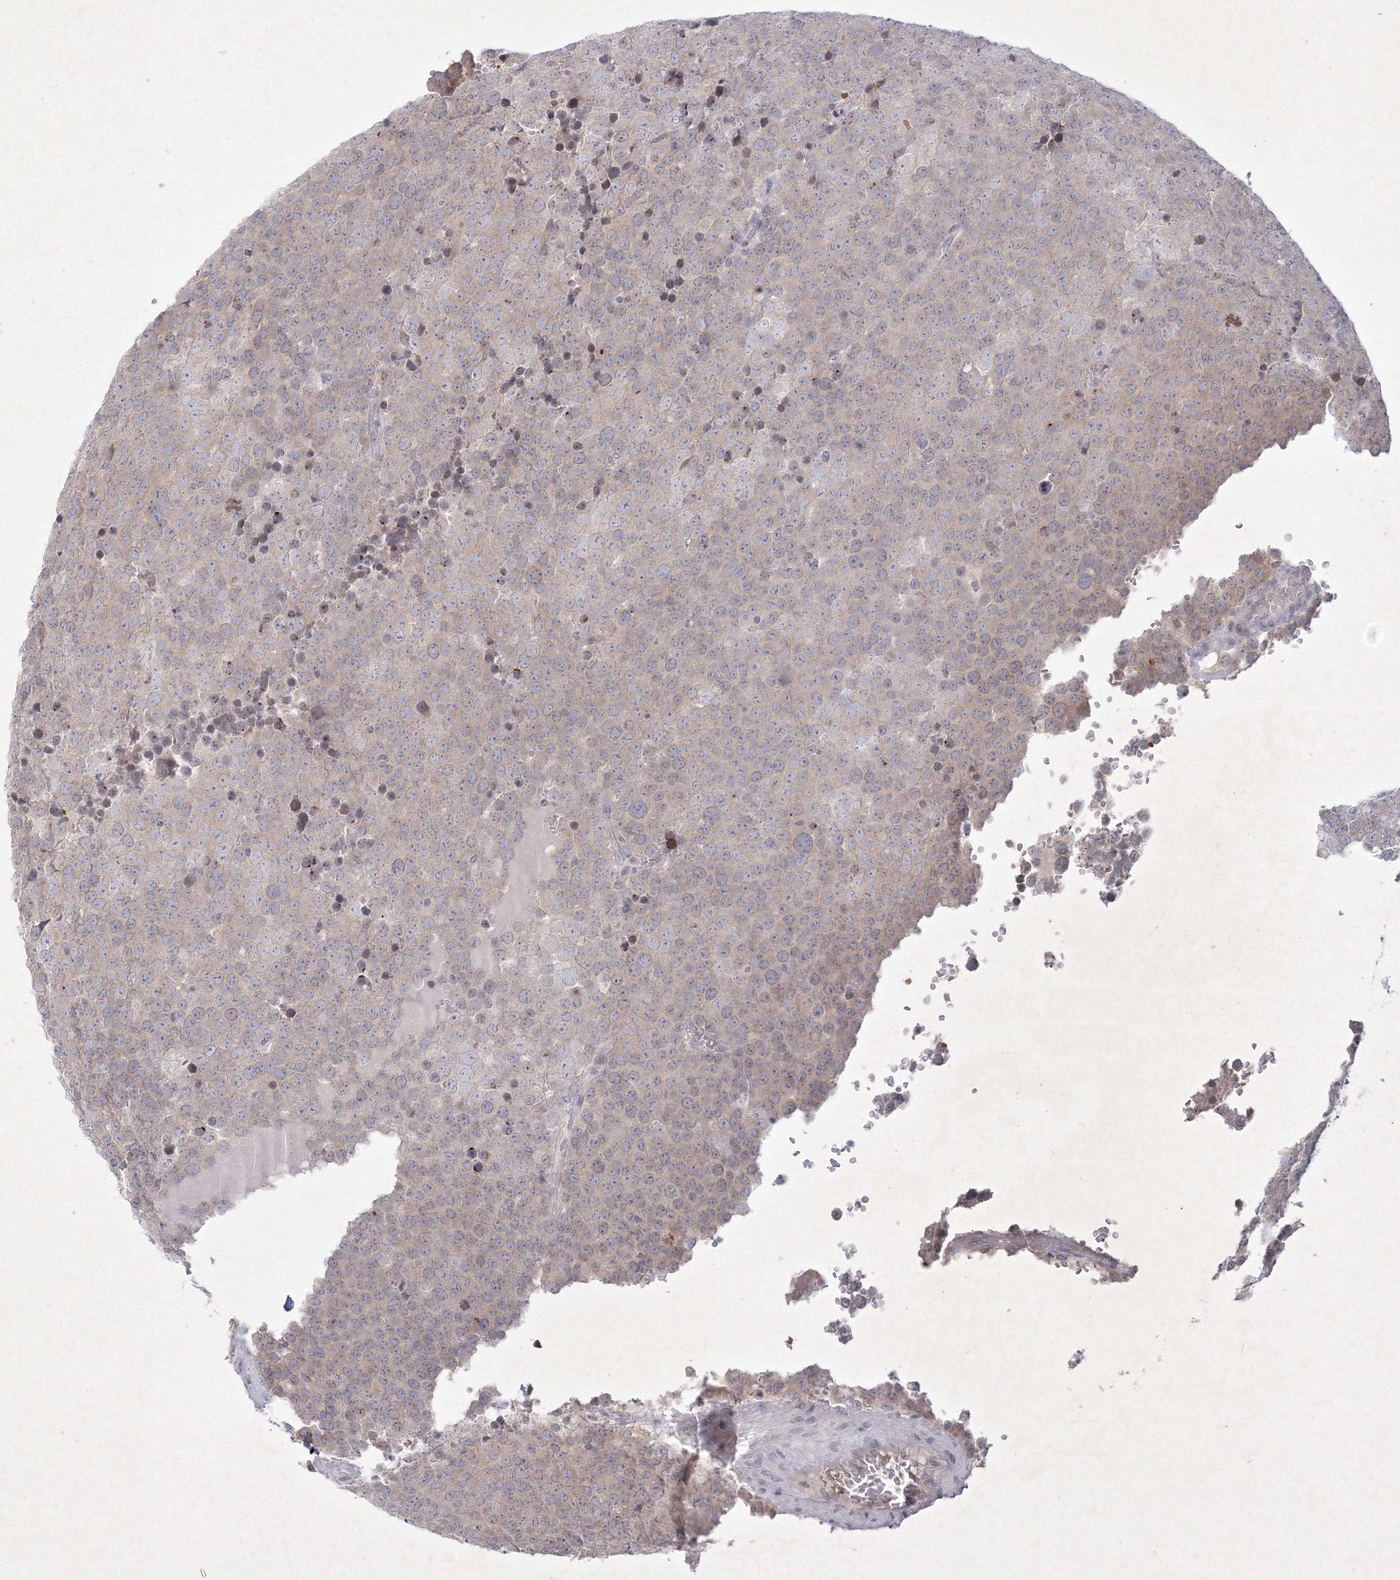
{"staining": {"intensity": "weak", "quantity": "25%-75%", "location": "cytoplasmic/membranous"}, "tissue": "testis cancer", "cell_type": "Tumor cells", "image_type": "cancer", "snomed": [{"axis": "morphology", "description": "Seminoma, NOS"}, {"axis": "topography", "description": "Testis"}], "caption": "Immunohistochemical staining of human seminoma (testis) displays low levels of weak cytoplasmic/membranous expression in approximately 25%-75% of tumor cells.", "gene": "NXPE3", "patient": {"sex": "male", "age": 71}}